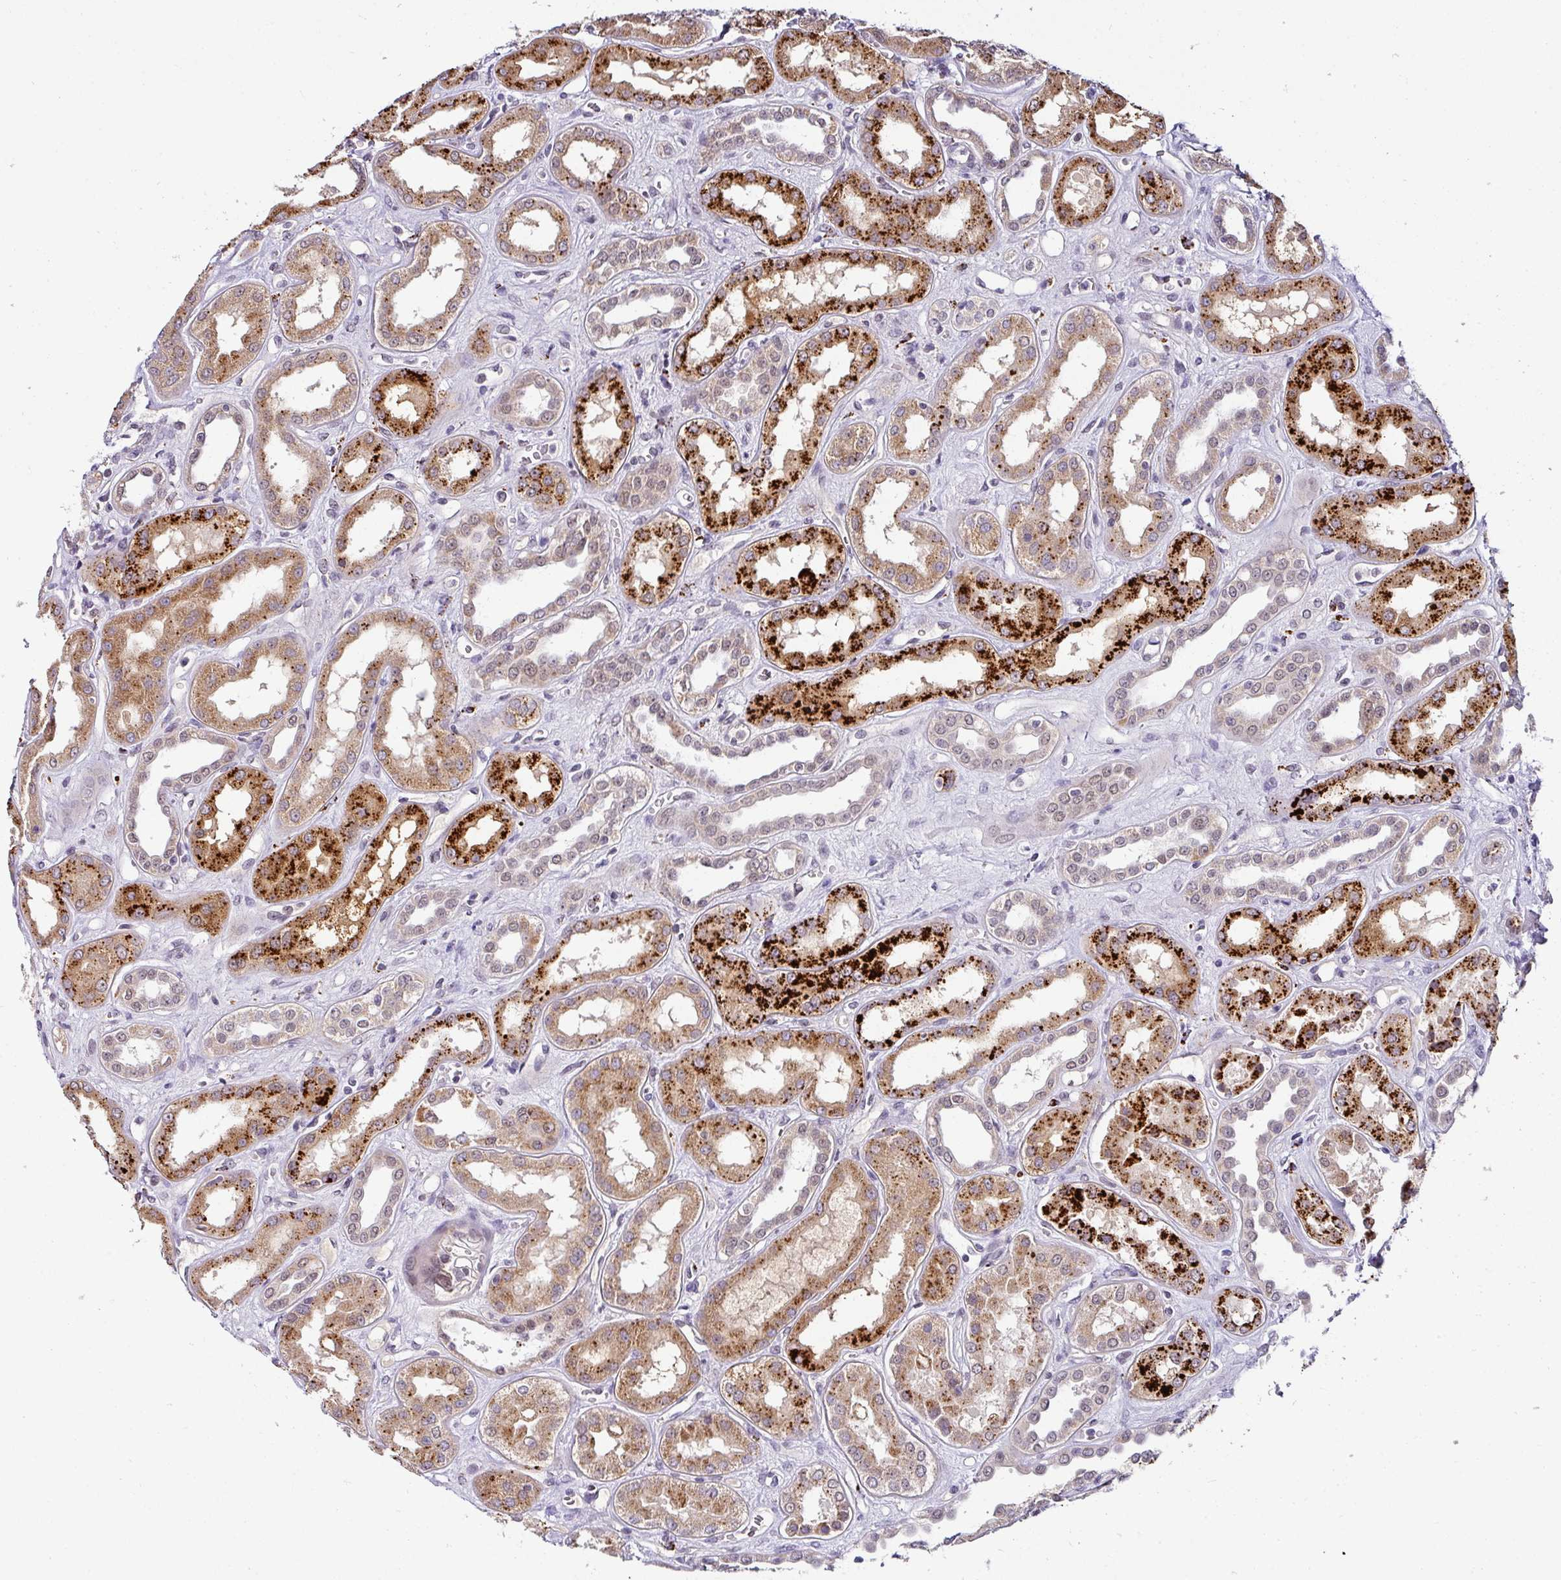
{"staining": {"intensity": "negative", "quantity": "none", "location": "none"}, "tissue": "kidney", "cell_type": "Cells in glomeruli", "image_type": "normal", "snomed": [{"axis": "morphology", "description": "Normal tissue, NOS"}, {"axis": "topography", "description": "Kidney"}], "caption": "Kidney stained for a protein using IHC displays no staining cells in glomeruli.", "gene": "NAPSA", "patient": {"sex": "male", "age": 59}}